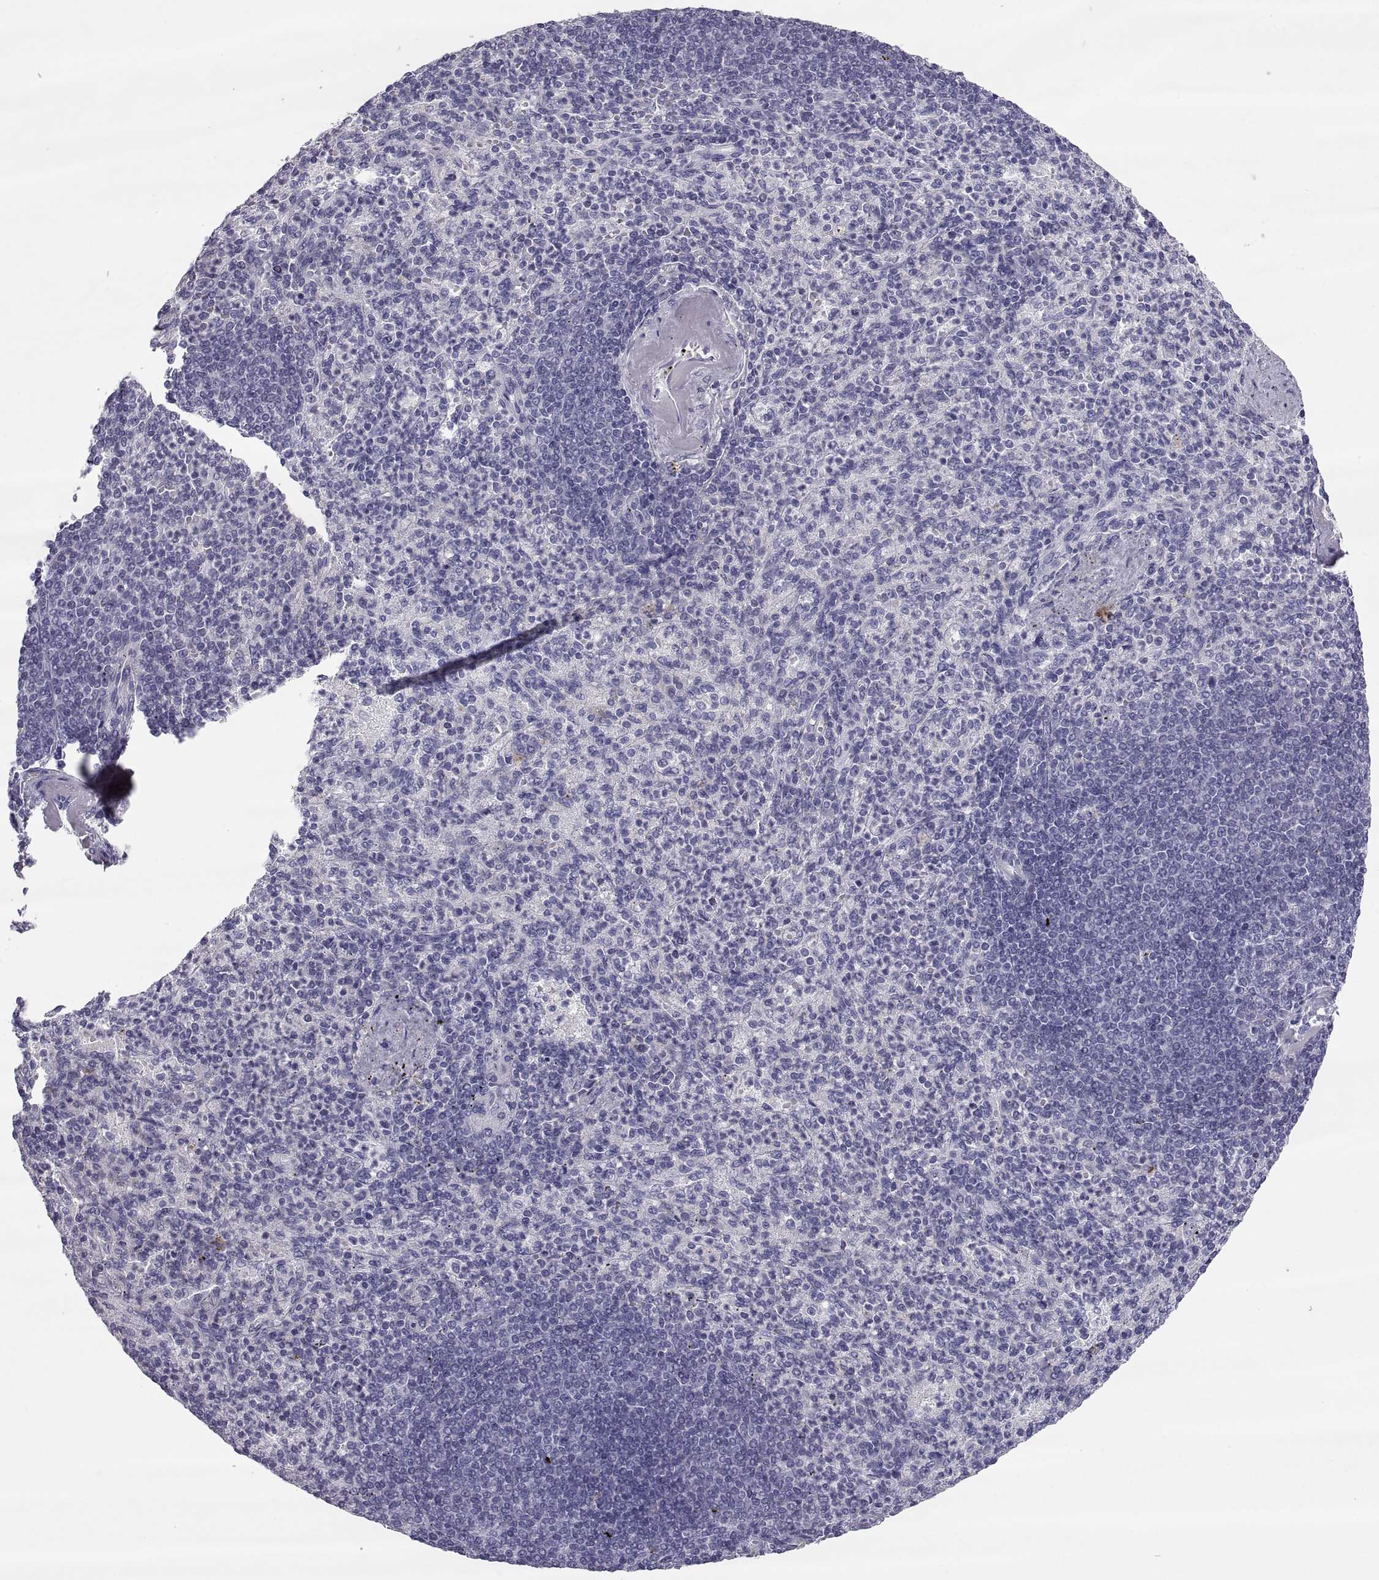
{"staining": {"intensity": "negative", "quantity": "none", "location": "none"}, "tissue": "spleen", "cell_type": "Cells in red pulp", "image_type": "normal", "snomed": [{"axis": "morphology", "description": "Normal tissue, NOS"}, {"axis": "topography", "description": "Spleen"}], "caption": "An immunohistochemistry (IHC) micrograph of normal spleen is shown. There is no staining in cells in red pulp of spleen.", "gene": "PCSK1N", "patient": {"sex": "female", "age": 74}}